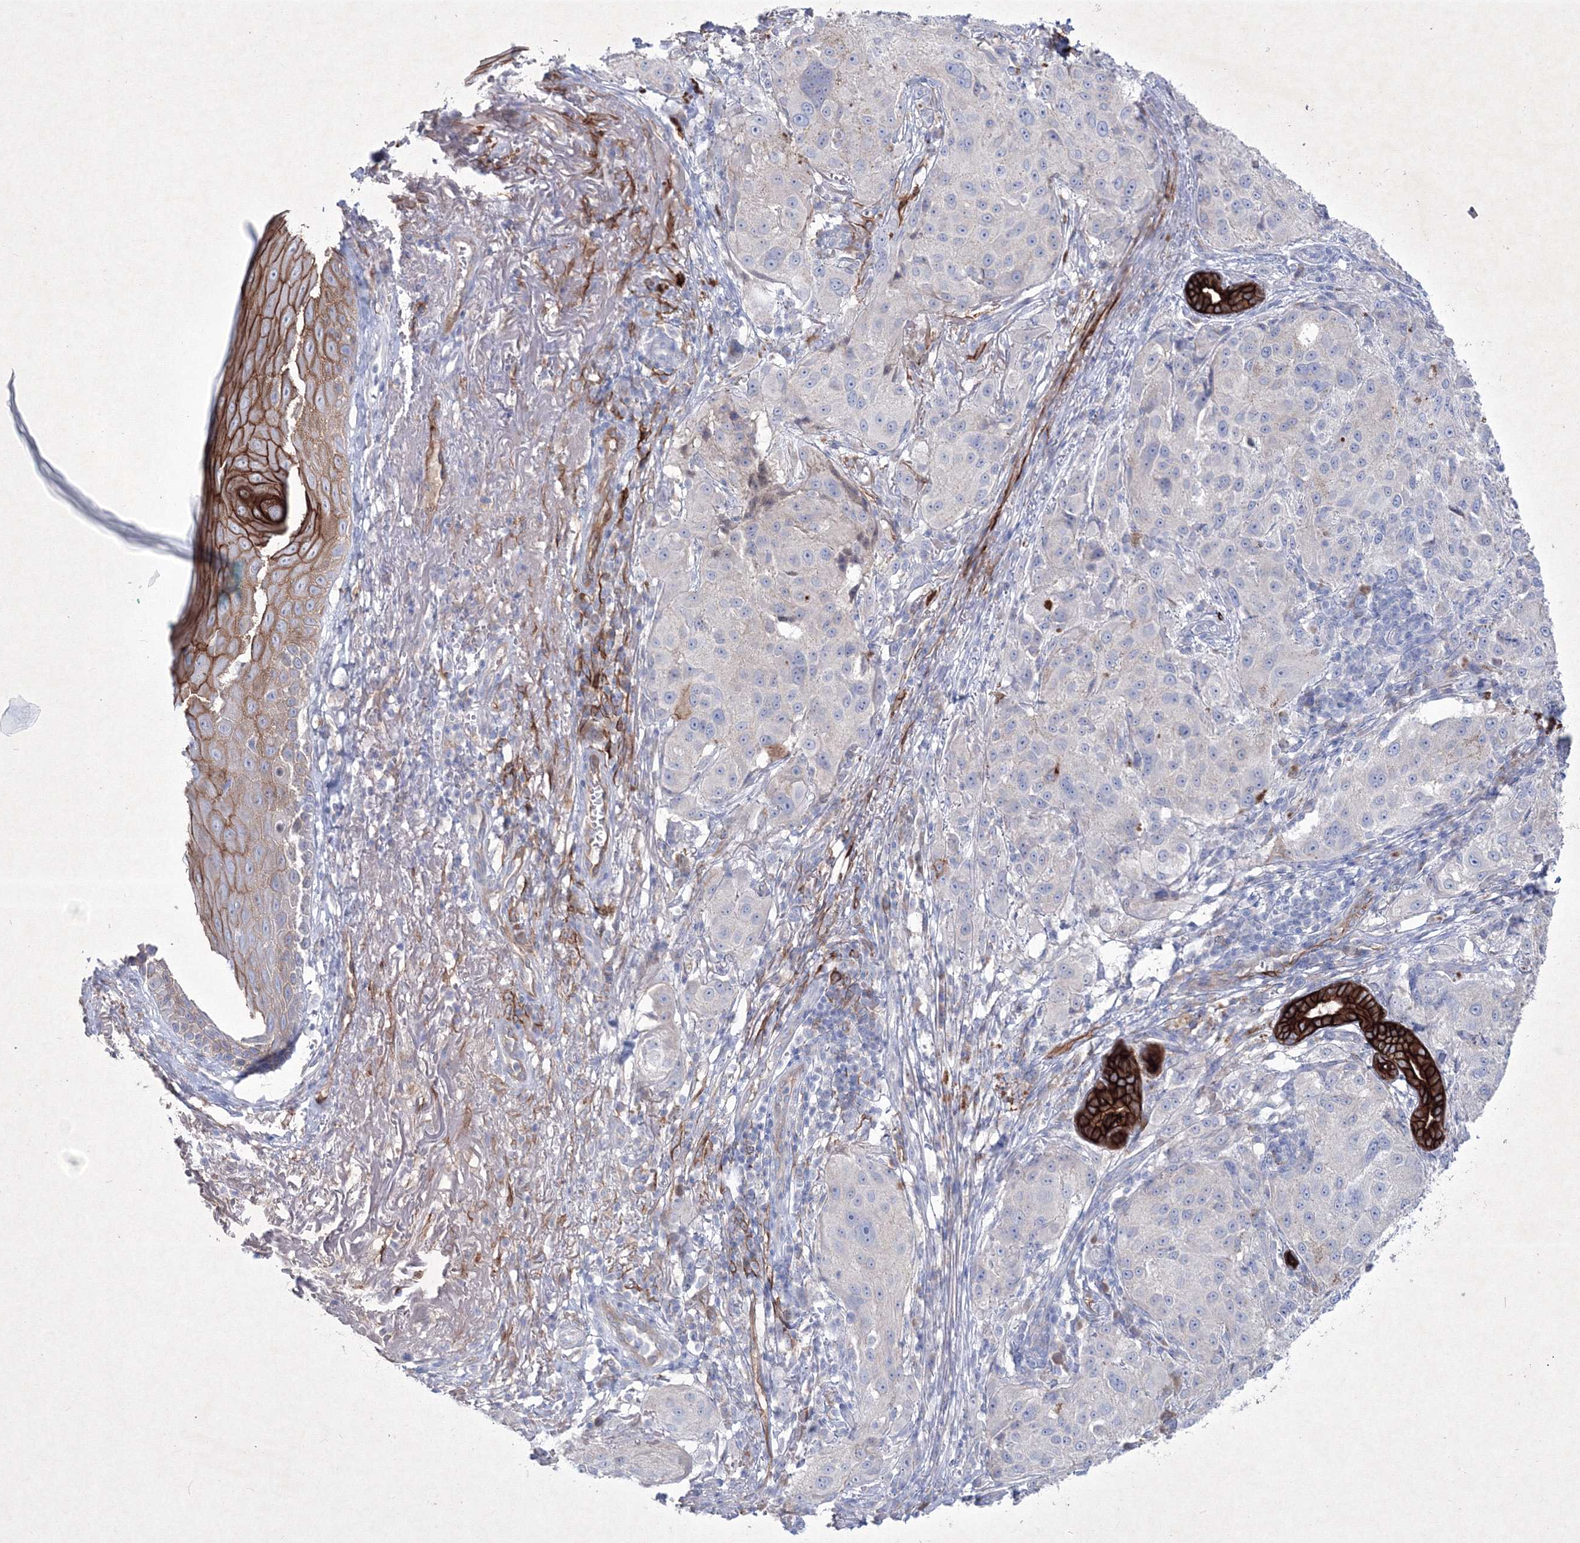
{"staining": {"intensity": "negative", "quantity": "none", "location": "none"}, "tissue": "melanoma", "cell_type": "Tumor cells", "image_type": "cancer", "snomed": [{"axis": "morphology", "description": "Necrosis, NOS"}, {"axis": "morphology", "description": "Malignant melanoma, NOS"}, {"axis": "topography", "description": "Skin"}], "caption": "DAB (3,3'-diaminobenzidine) immunohistochemical staining of human melanoma shows no significant staining in tumor cells.", "gene": "TMEM139", "patient": {"sex": "female", "age": 87}}